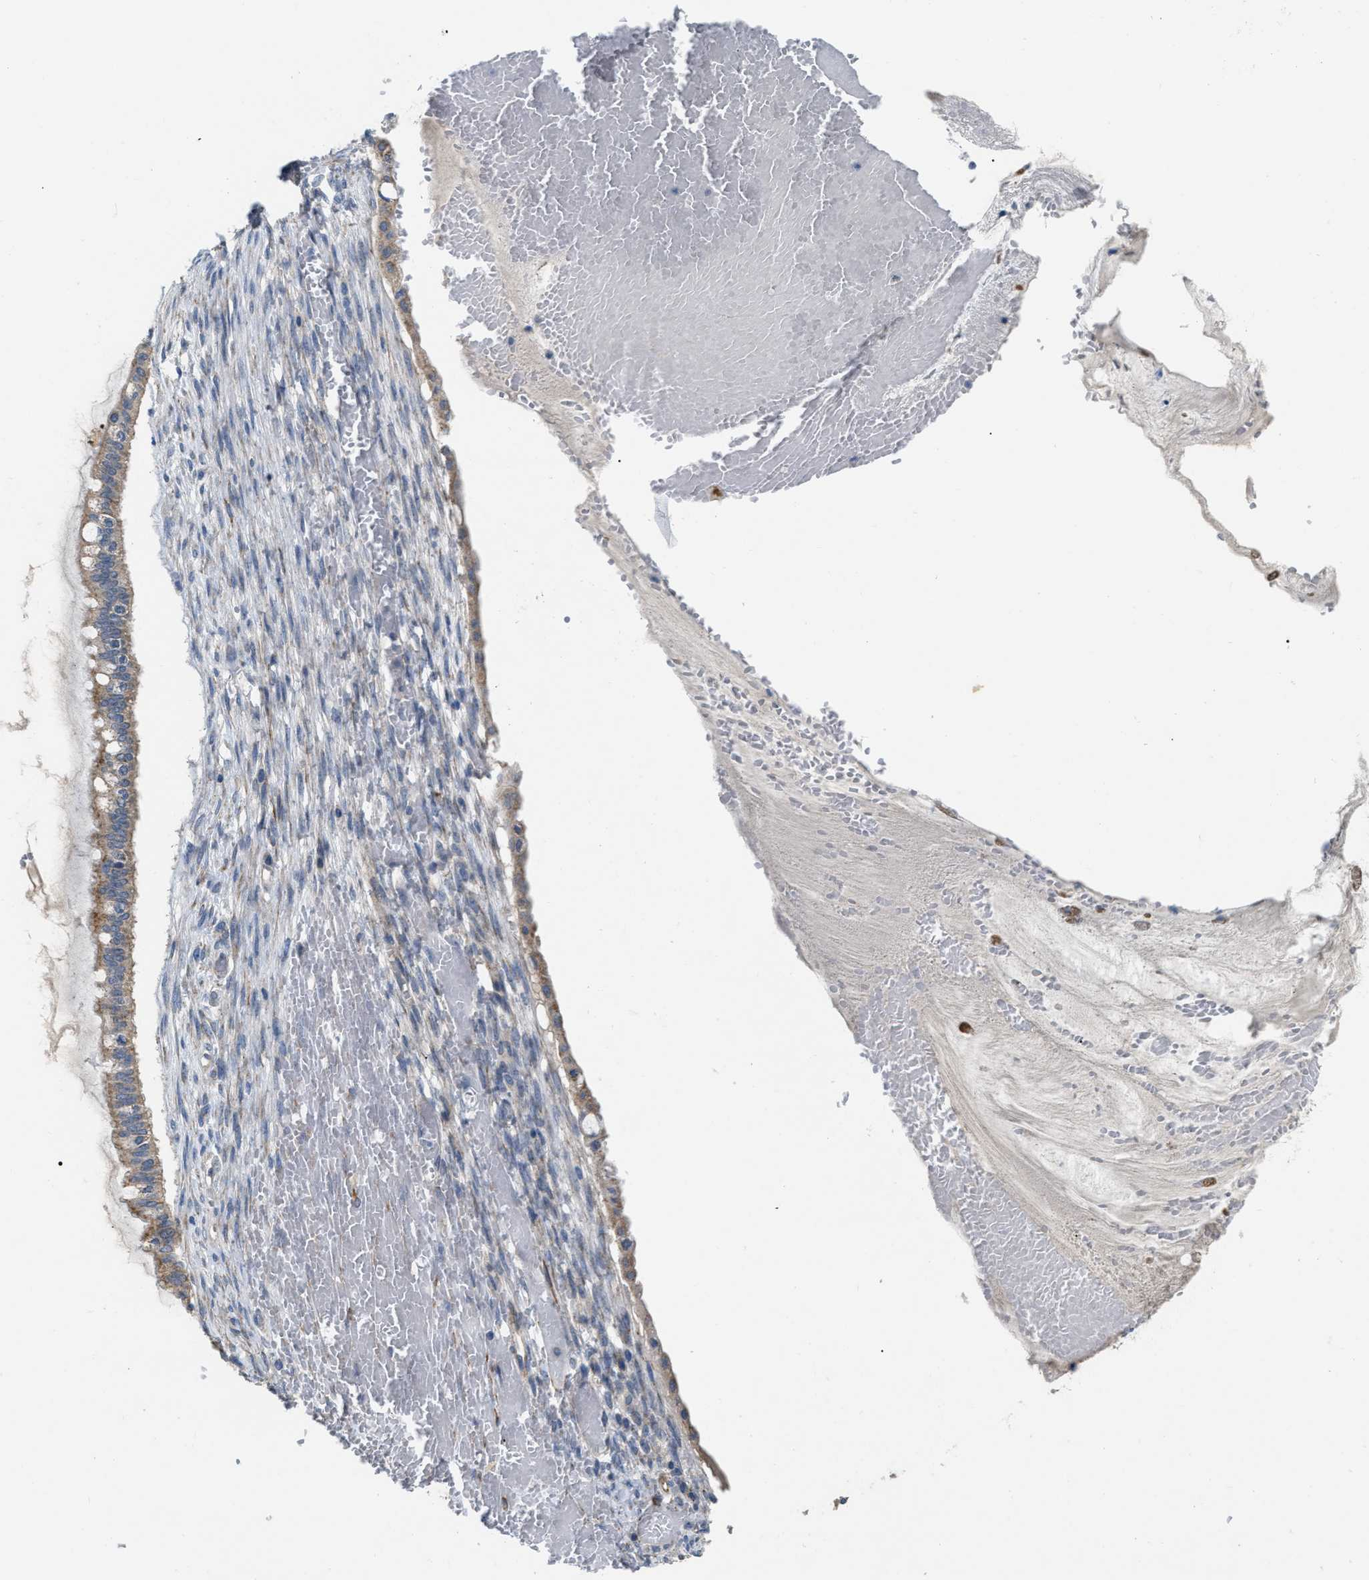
{"staining": {"intensity": "moderate", "quantity": ">75%", "location": "cytoplasmic/membranous"}, "tissue": "ovarian cancer", "cell_type": "Tumor cells", "image_type": "cancer", "snomed": [{"axis": "morphology", "description": "Cystadenocarcinoma, mucinous, NOS"}, {"axis": "topography", "description": "Ovary"}], "caption": "Mucinous cystadenocarcinoma (ovarian) was stained to show a protein in brown. There is medium levels of moderate cytoplasmic/membranous positivity in approximately >75% of tumor cells. The staining is performed using DAB (3,3'-diaminobenzidine) brown chromogen to label protein expression. The nuclei are counter-stained blue using hematoxylin.", "gene": "DHX58", "patient": {"sex": "female", "age": 73}}